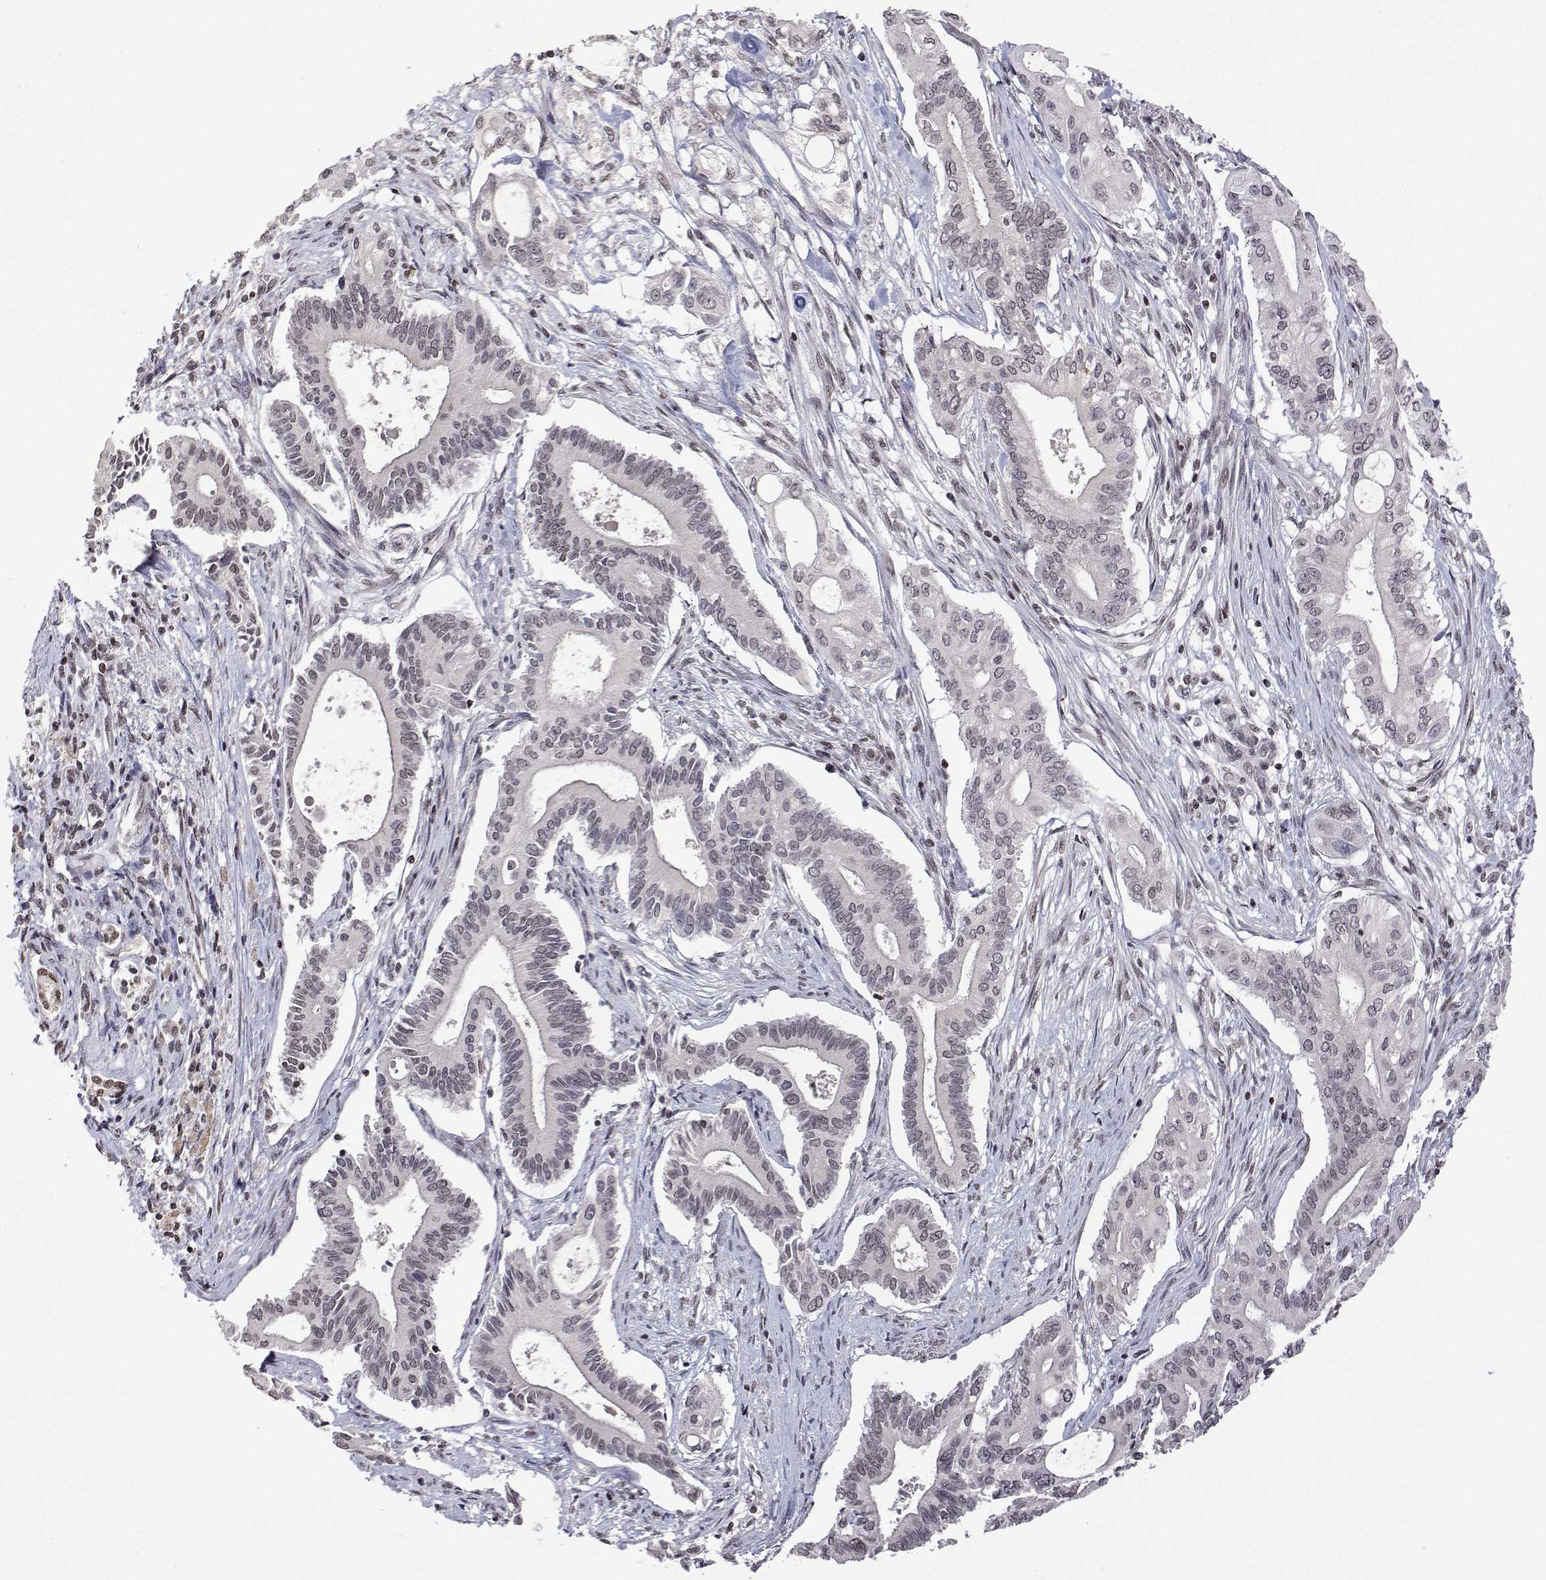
{"staining": {"intensity": "weak", "quantity": "<25%", "location": "nuclear"}, "tissue": "pancreatic cancer", "cell_type": "Tumor cells", "image_type": "cancer", "snomed": [{"axis": "morphology", "description": "Adenocarcinoma, NOS"}, {"axis": "topography", "description": "Pancreas"}], "caption": "Immunohistochemistry histopathology image of pancreatic cancer stained for a protein (brown), which demonstrates no positivity in tumor cells. (DAB IHC, high magnification).", "gene": "XPC", "patient": {"sex": "female", "age": 68}}